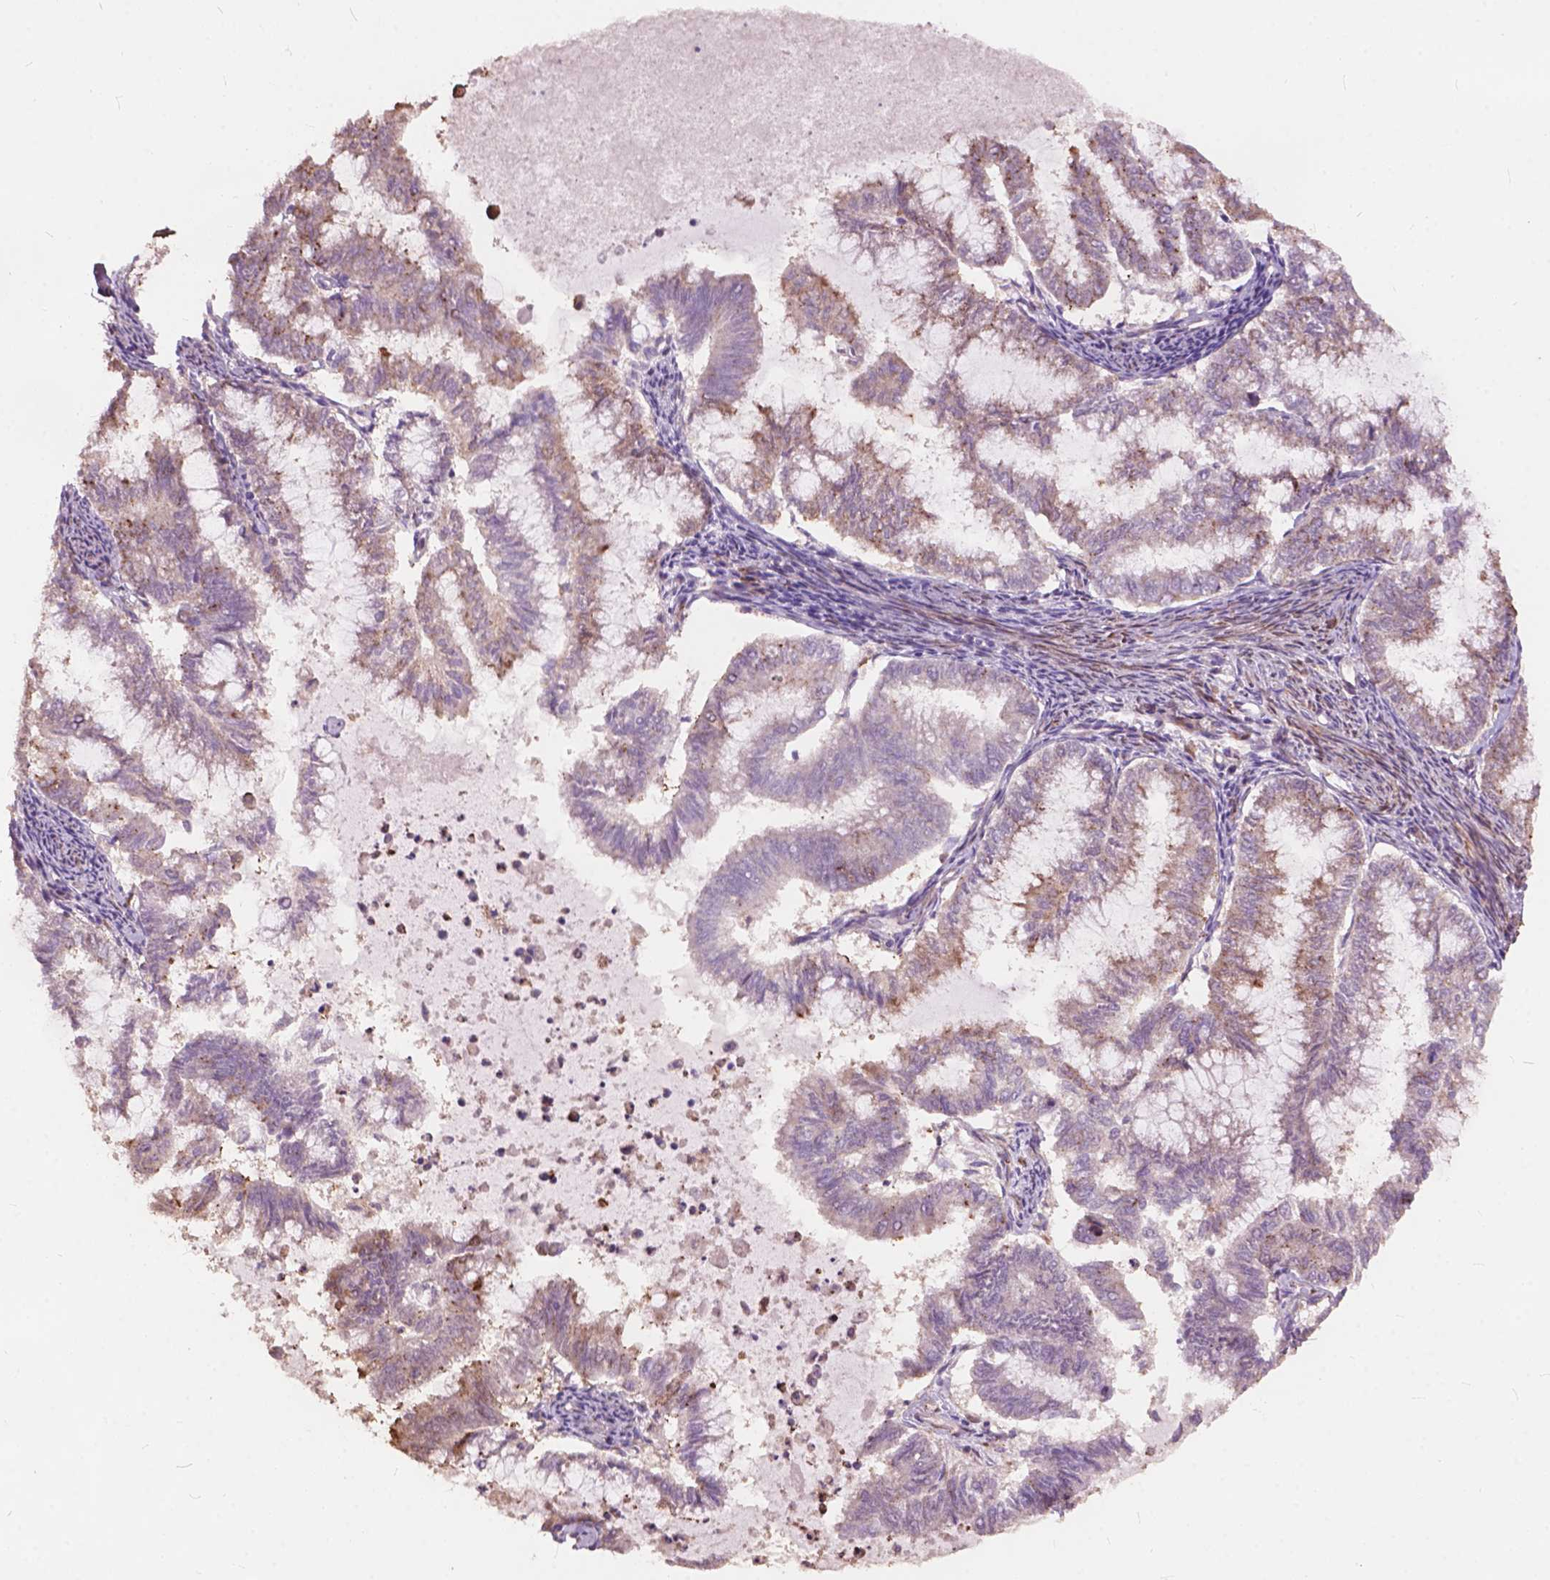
{"staining": {"intensity": "moderate", "quantity": "<25%", "location": "cytoplasmic/membranous"}, "tissue": "endometrial cancer", "cell_type": "Tumor cells", "image_type": "cancer", "snomed": [{"axis": "morphology", "description": "Adenocarcinoma, NOS"}, {"axis": "topography", "description": "Endometrium"}], "caption": "Protein staining of endometrial cancer tissue exhibits moderate cytoplasmic/membranous positivity in about <25% of tumor cells.", "gene": "FNIP1", "patient": {"sex": "female", "age": 79}}